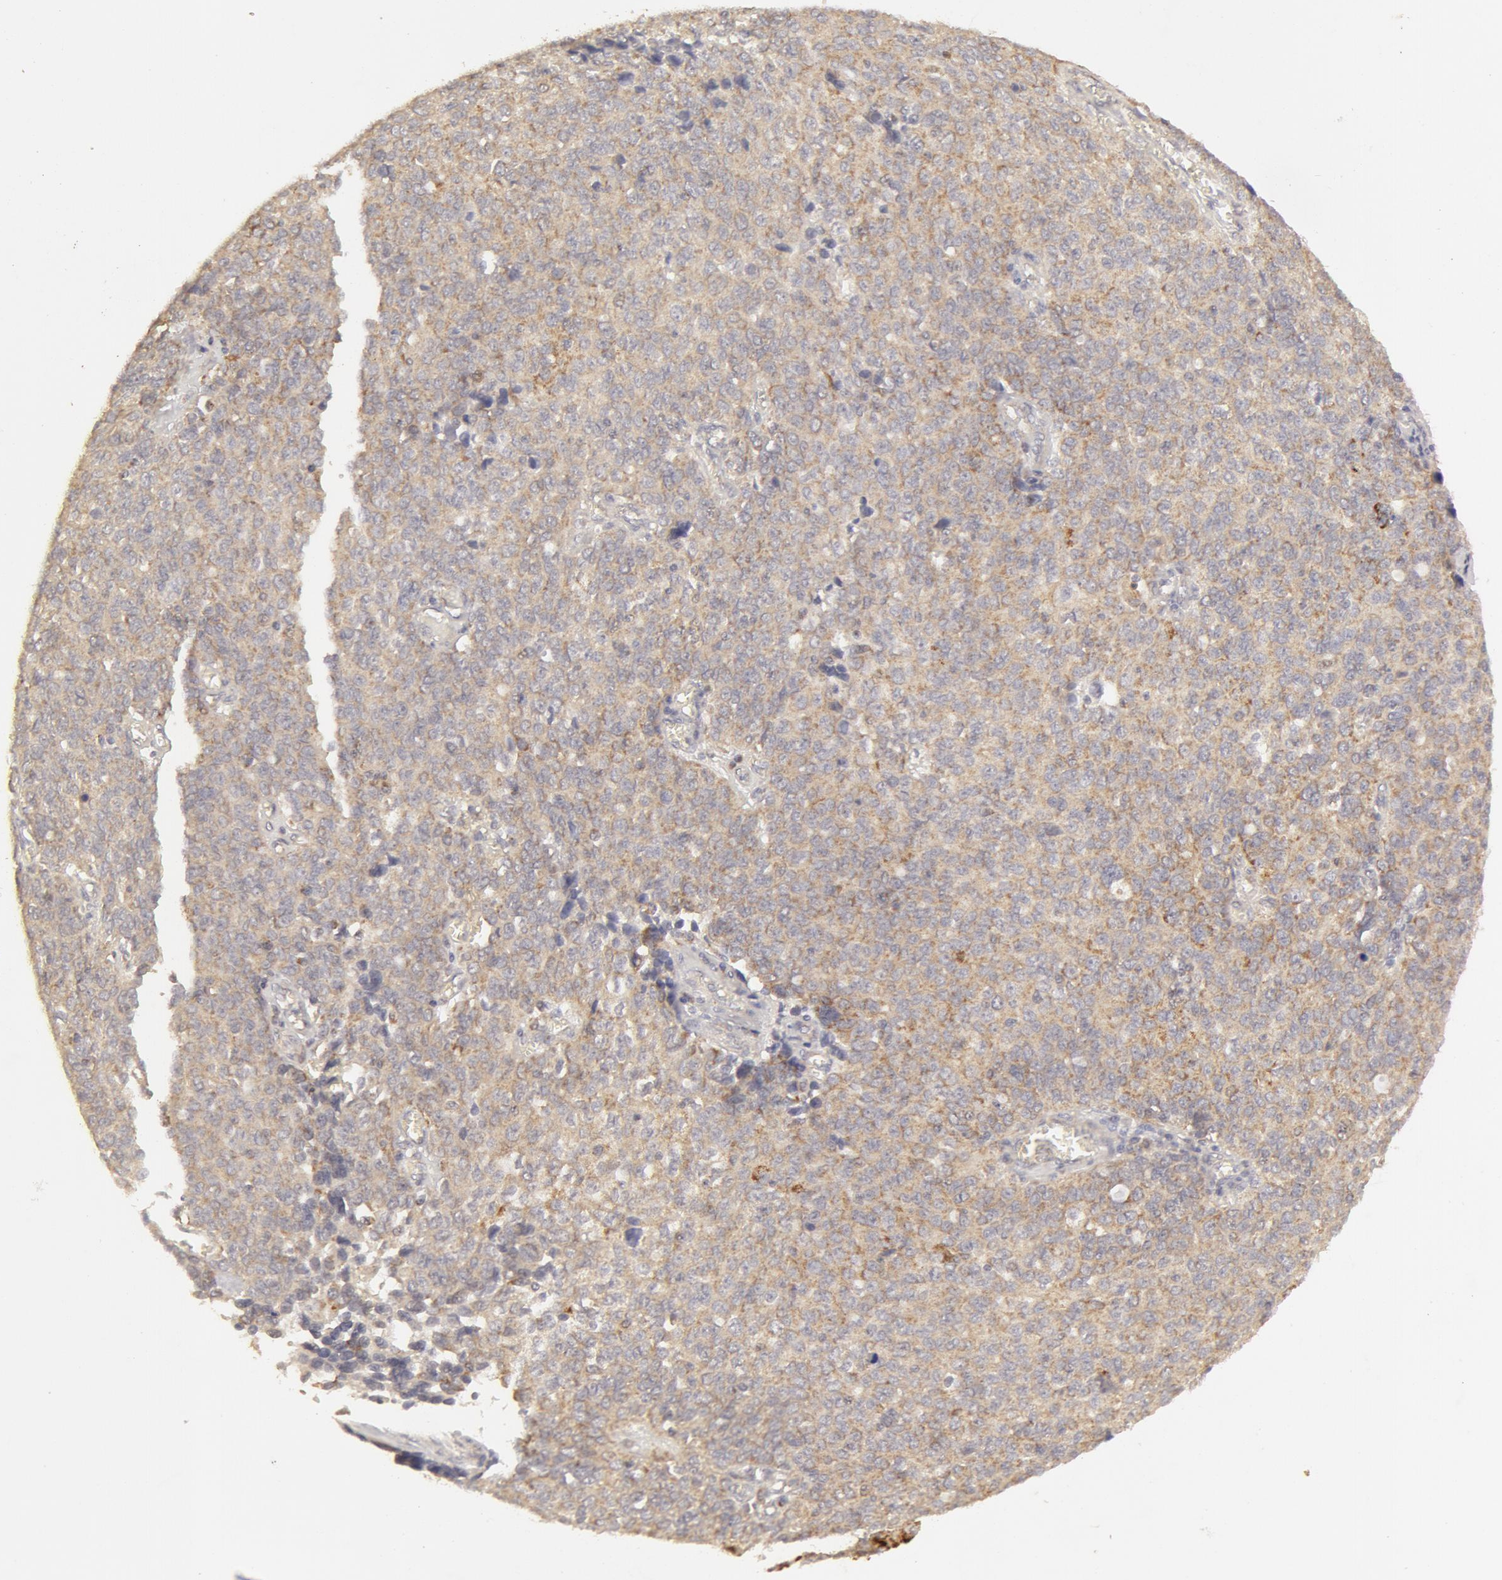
{"staining": {"intensity": "weak", "quantity": "25%-75%", "location": "cytoplasmic/membranous"}, "tissue": "ovarian cancer", "cell_type": "Tumor cells", "image_type": "cancer", "snomed": [{"axis": "morphology", "description": "Carcinoma, endometroid"}, {"axis": "topography", "description": "Ovary"}], "caption": "The image displays a brown stain indicating the presence of a protein in the cytoplasmic/membranous of tumor cells in endometroid carcinoma (ovarian).", "gene": "ADPRH", "patient": {"sex": "female", "age": 75}}